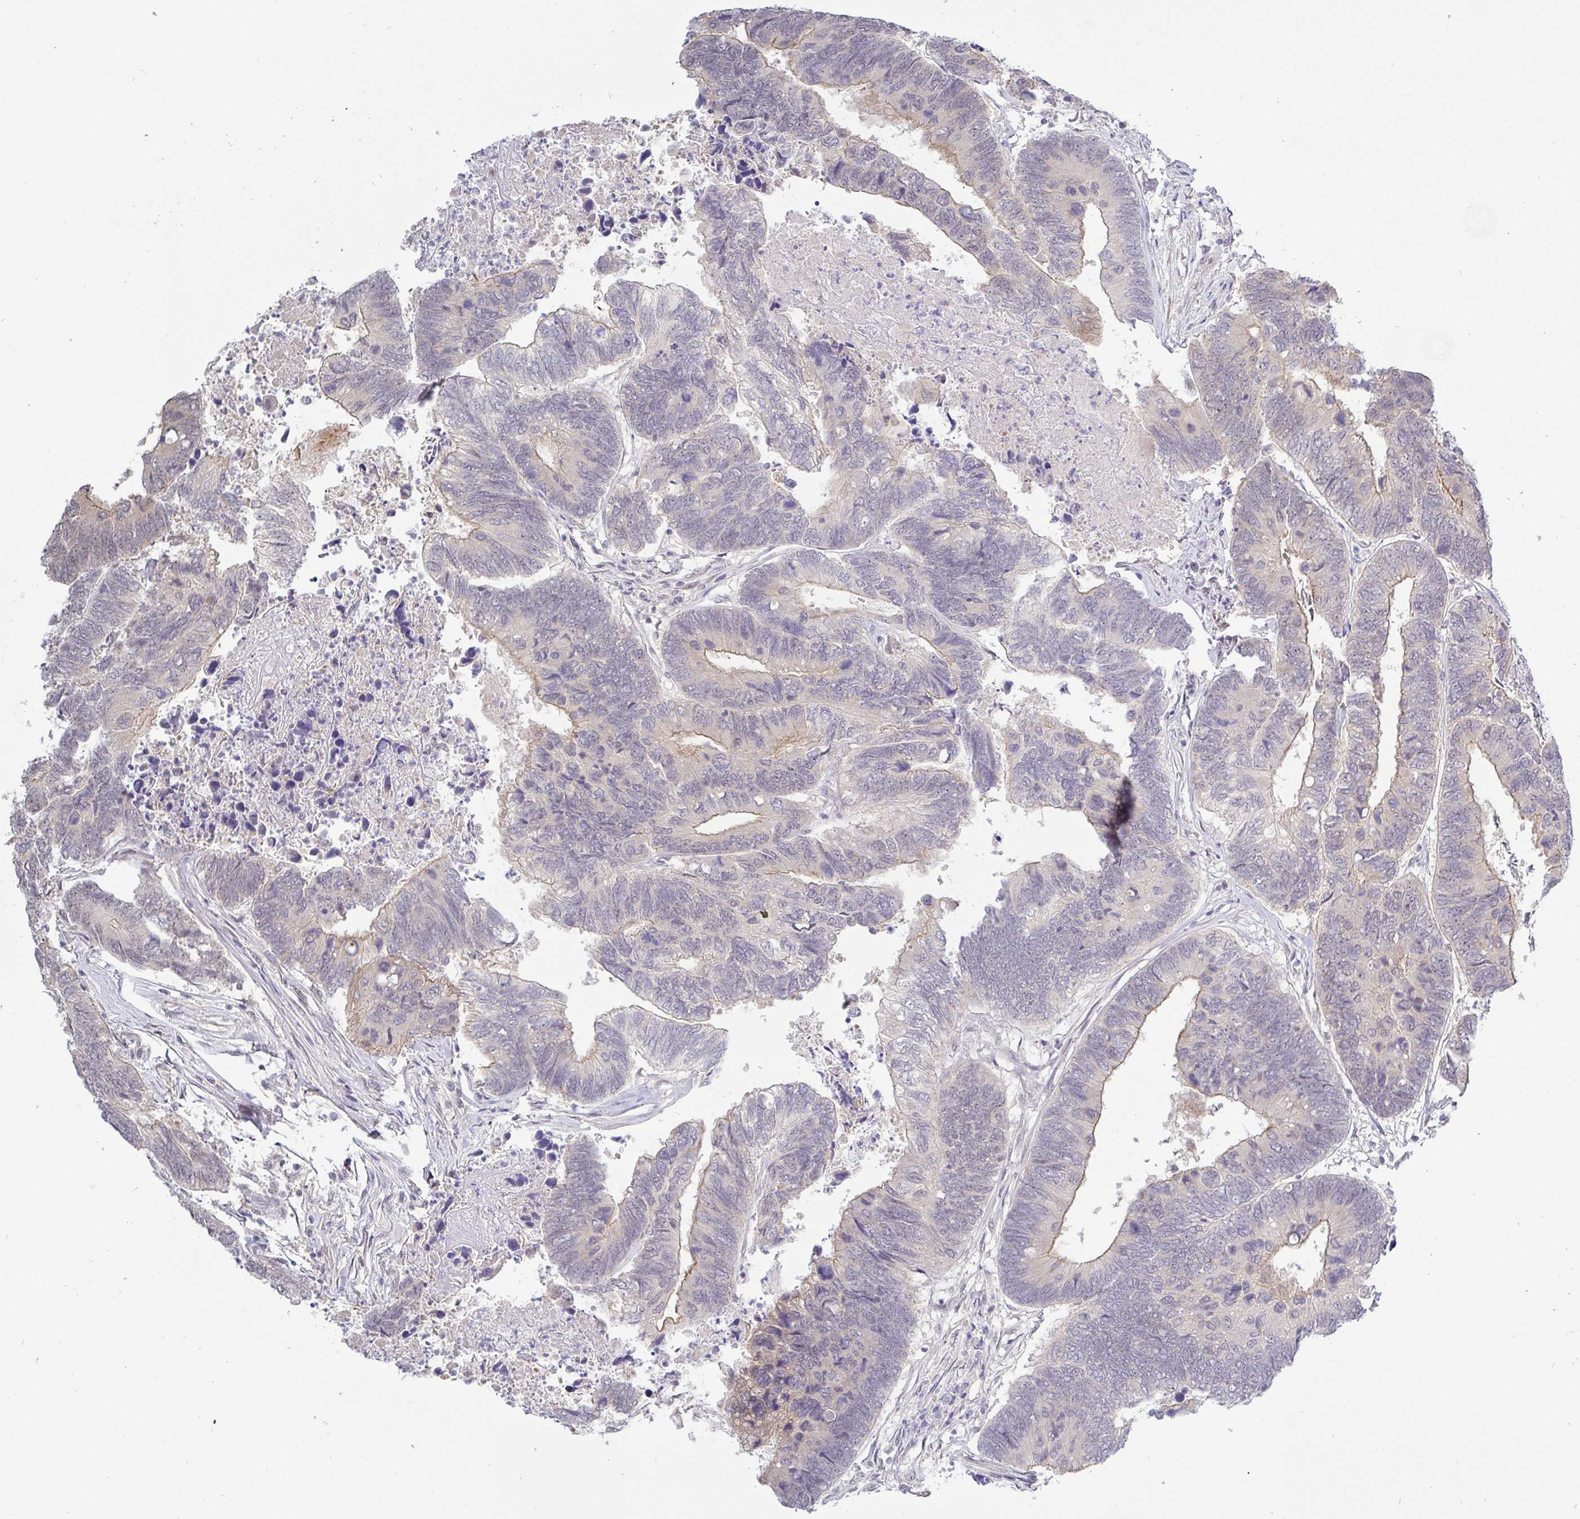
{"staining": {"intensity": "weak", "quantity": "25%-75%", "location": "cytoplasmic/membranous"}, "tissue": "colorectal cancer", "cell_type": "Tumor cells", "image_type": "cancer", "snomed": [{"axis": "morphology", "description": "Adenocarcinoma, NOS"}, {"axis": "topography", "description": "Colon"}], "caption": "Weak cytoplasmic/membranous expression is present in approximately 25%-75% of tumor cells in colorectal adenocarcinoma.", "gene": "HYPK", "patient": {"sex": "female", "age": 67}}